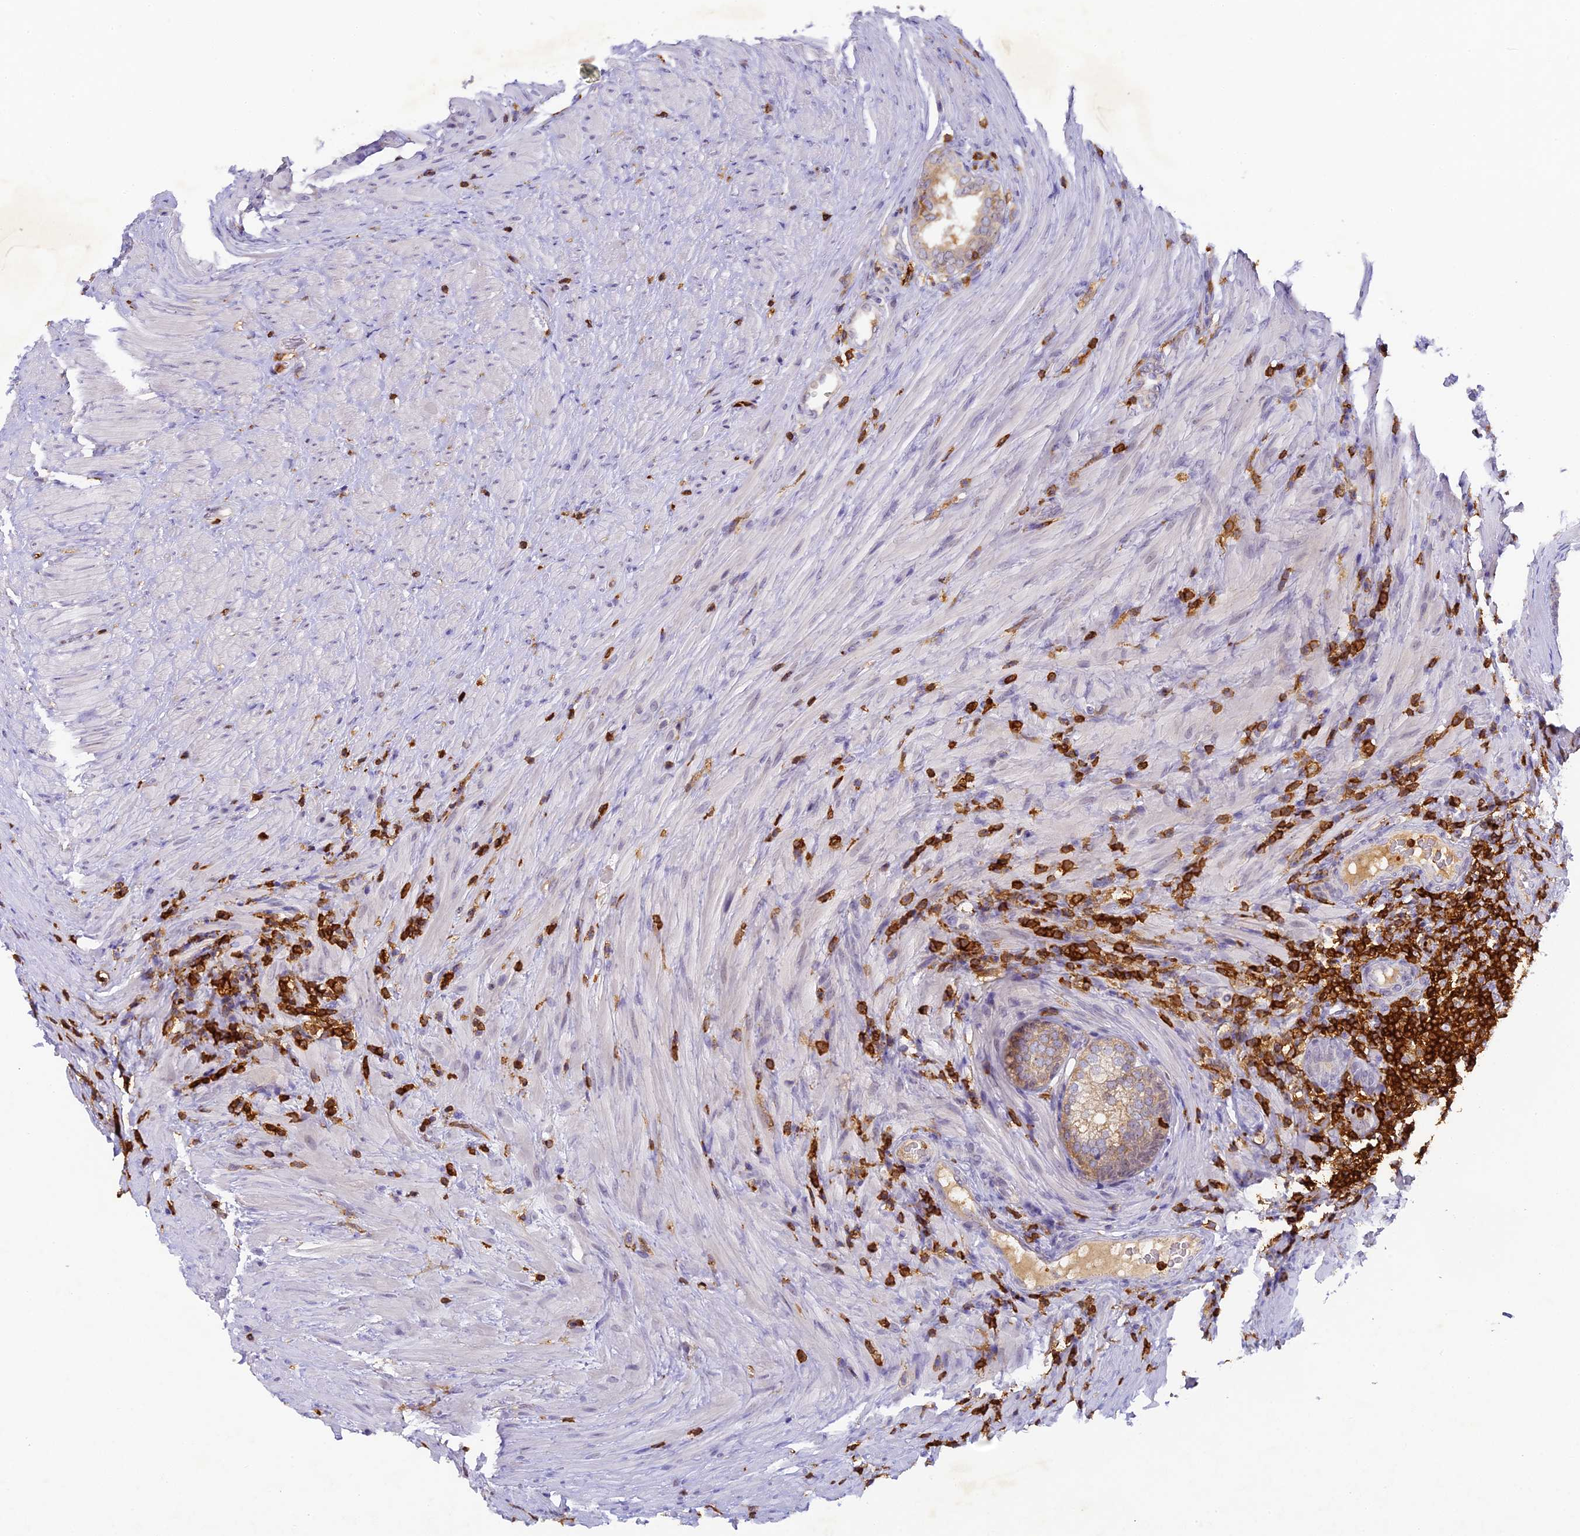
{"staining": {"intensity": "weak", "quantity": "25%-75%", "location": "cytoplasmic/membranous"}, "tissue": "prostate", "cell_type": "Glandular cells", "image_type": "normal", "snomed": [{"axis": "morphology", "description": "Normal tissue, NOS"}, {"axis": "topography", "description": "Prostate"}], "caption": "IHC image of unremarkable prostate stained for a protein (brown), which shows low levels of weak cytoplasmic/membranous positivity in about 25%-75% of glandular cells.", "gene": "FYB1", "patient": {"sex": "male", "age": 76}}